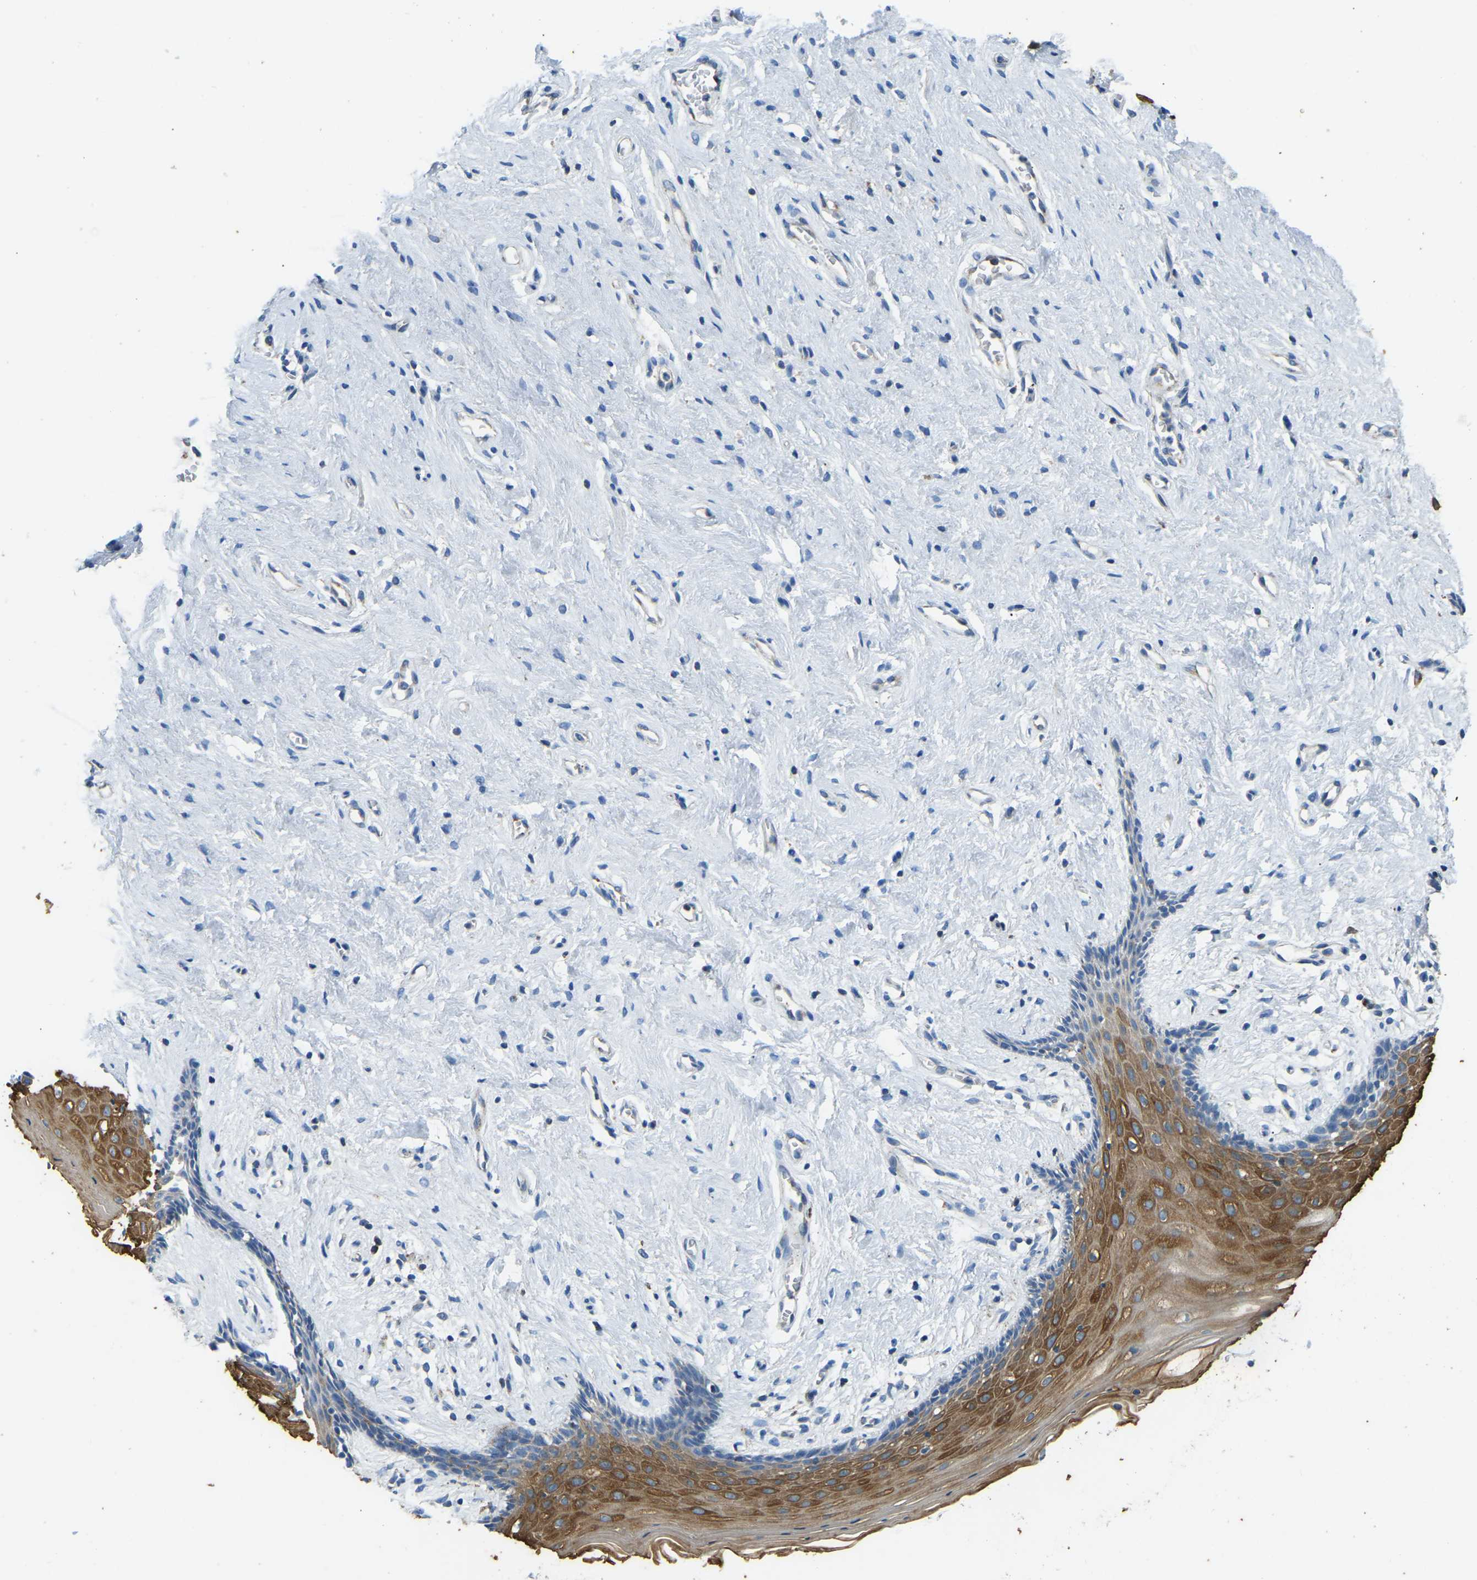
{"staining": {"intensity": "strong", "quantity": "25%-75%", "location": "cytoplasmic/membranous"}, "tissue": "vagina", "cell_type": "Squamous epithelial cells", "image_type": "normal", "snomed": [{"axis": "morphology", "description": "Normal tissue, NOS"}, {"axis": "topography", "description": "Vagina"}], "caption": "A brown stain shows strong cytoplasmic/membranous expression of a protein in squamous epithelial cells of benign vagina.", "gene": "ZNF200", "patient": {"sex": "female", "age": 44}}